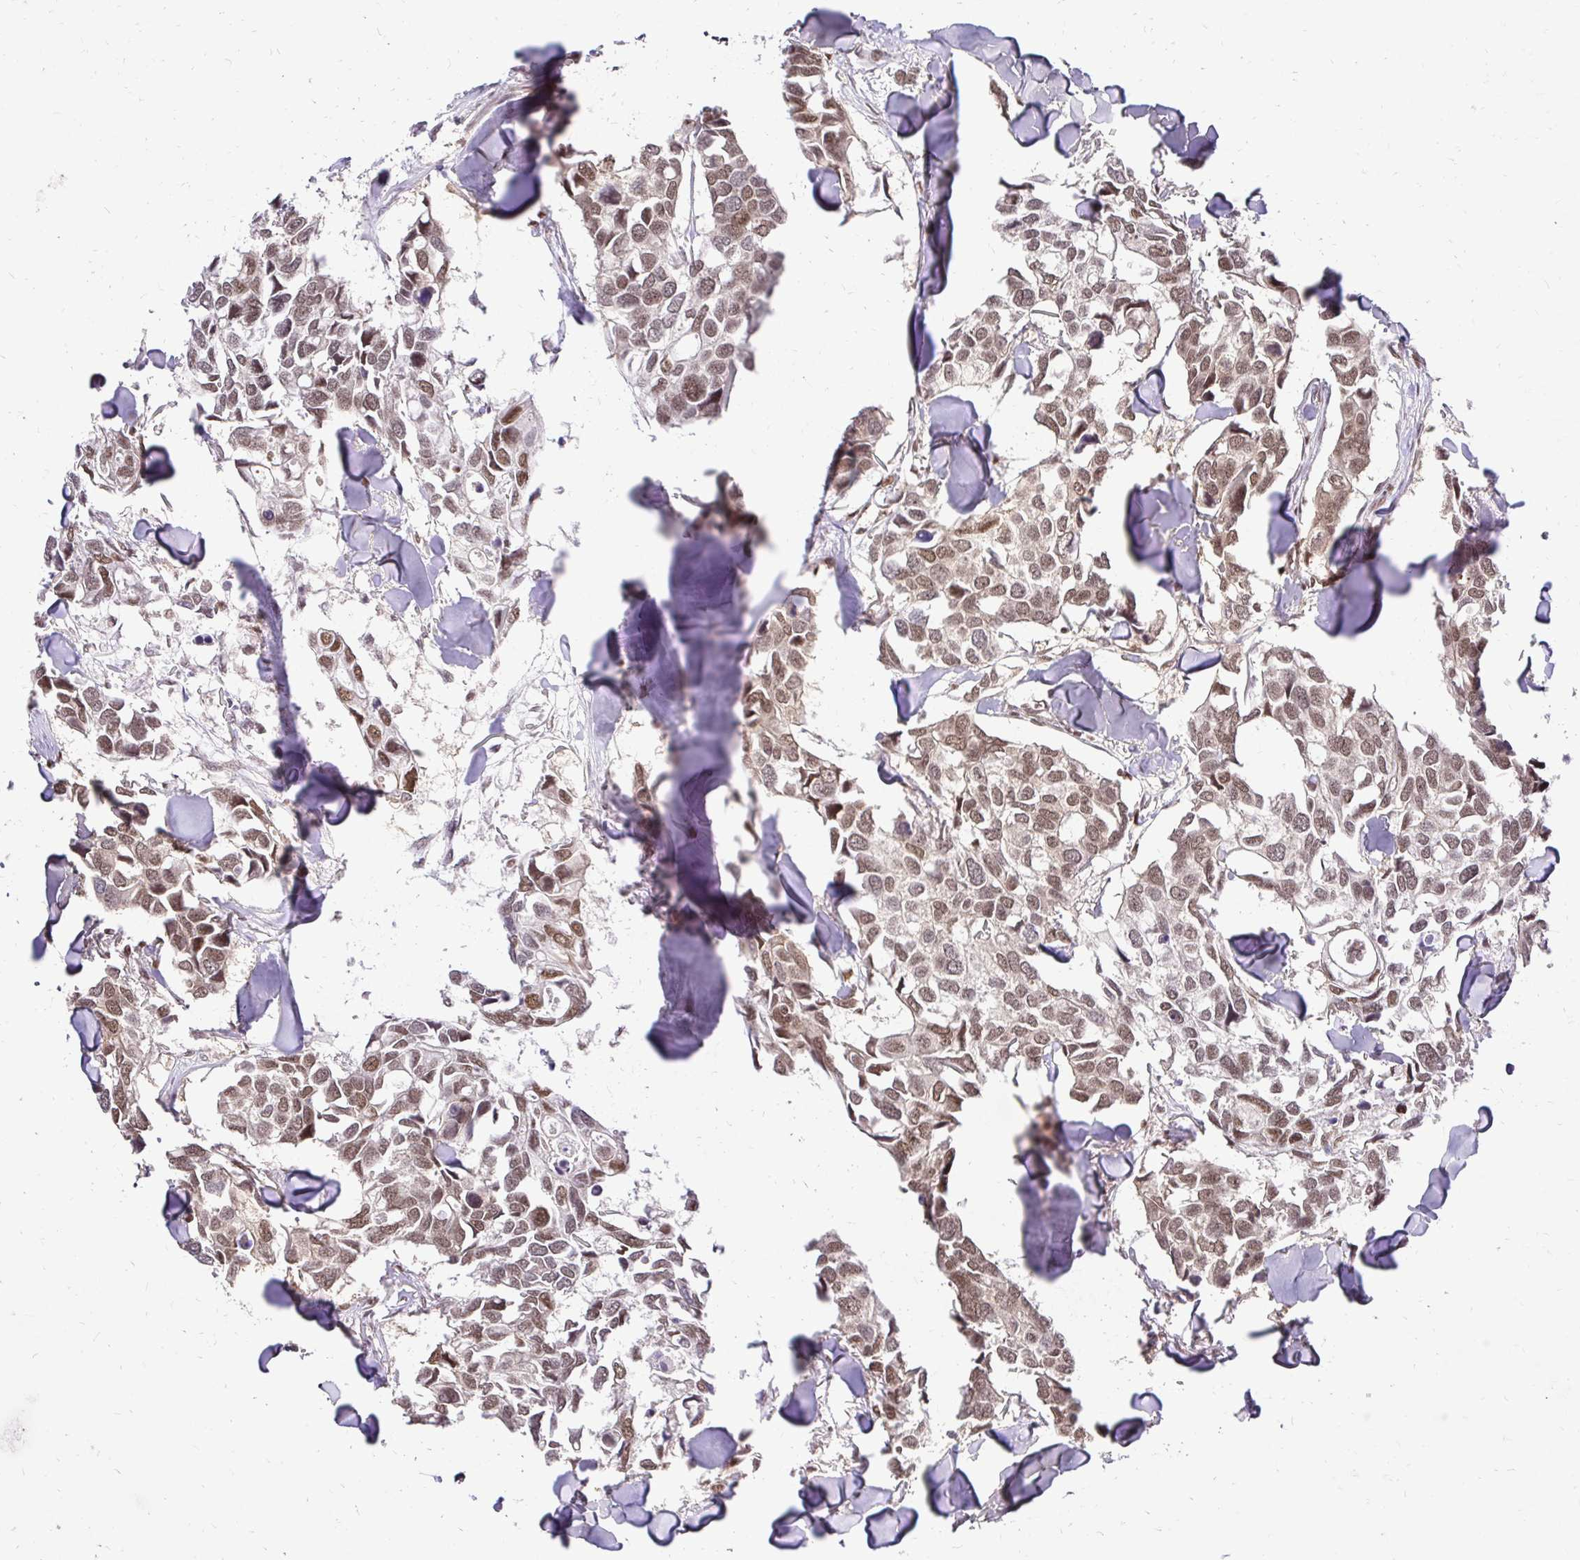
{"staining": {"intensity": "moderate", "quantity": ">75%", "location": "nuclear"}, "tissue": "breast cancer", "cell_type": "Tumor cells", "image_type": "cancer", "snomed": [{"axis": "morphology", "description": "Duct carcinoma"}, {"axis": "topography", "description": "Breast"}], "caption": "An image showing moderate nuclear positivity in approximately >75% of tumor cells in breast invasive ductal carcinoma, as visualized by brown immunohistochemical staining.", "gene": "GLYR1", "patient": {"sex": "female", "age": 83}}